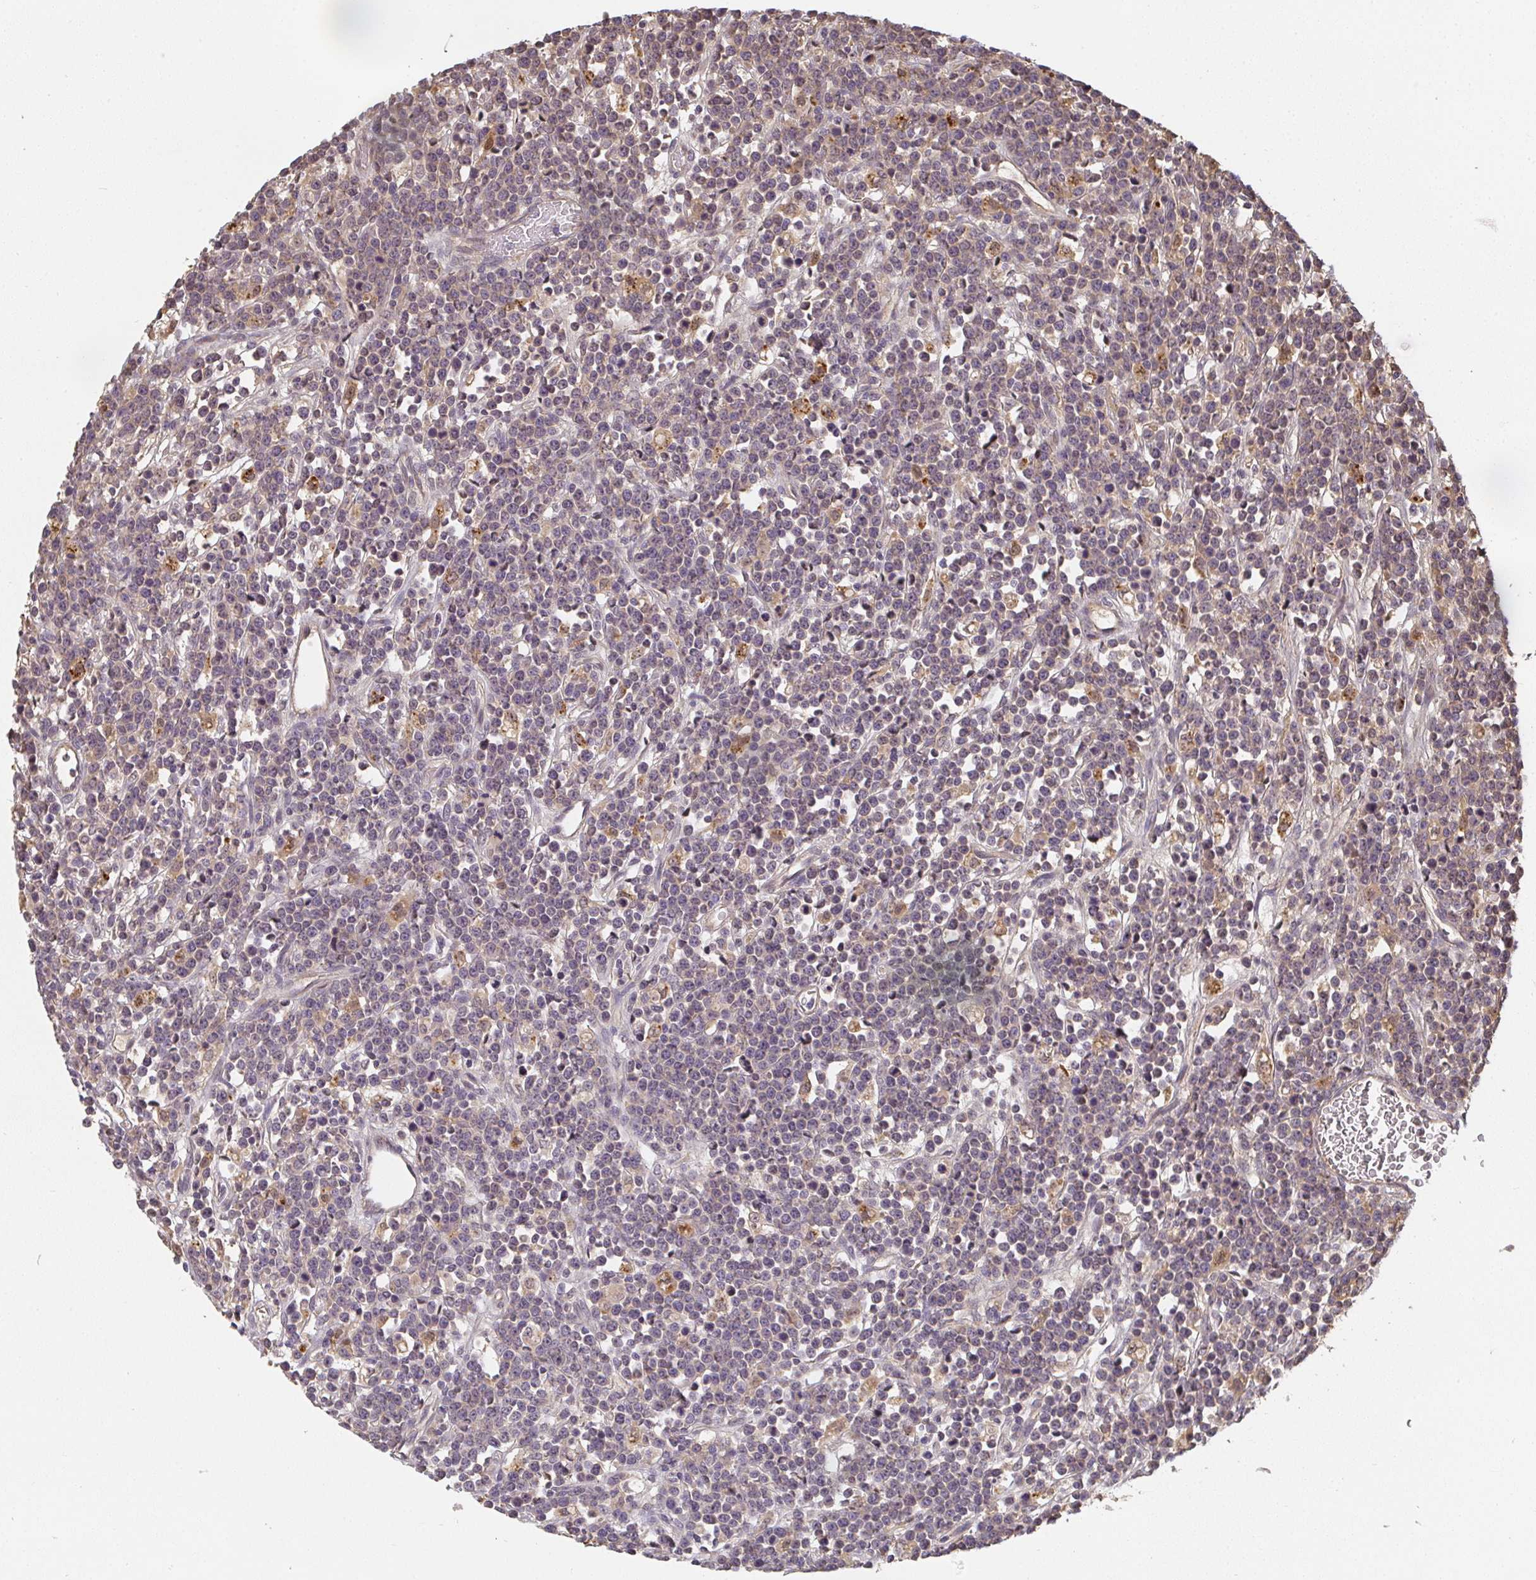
{"staining": {"intensity": "negative", "quantity": "none", "location": "none"}, "tissue": "lymphoma", "cell_type": "Tumor cells", "image_type": "cancer", "snomed": [{"axis": "morphology", "description": "Malignant lymphoma, non-Hodgkin's type, High grade"}, {"axis": "topography", "description": "Ovary"}], "caption": "Immunohistochemistry histopathology image of neoplastic tissue: human lymphoma stained with DAB exhibits no significant protein positivity in tumor cells.", "gene": "SLC35B3", "patient": {"sex": "female", "age": 56}}